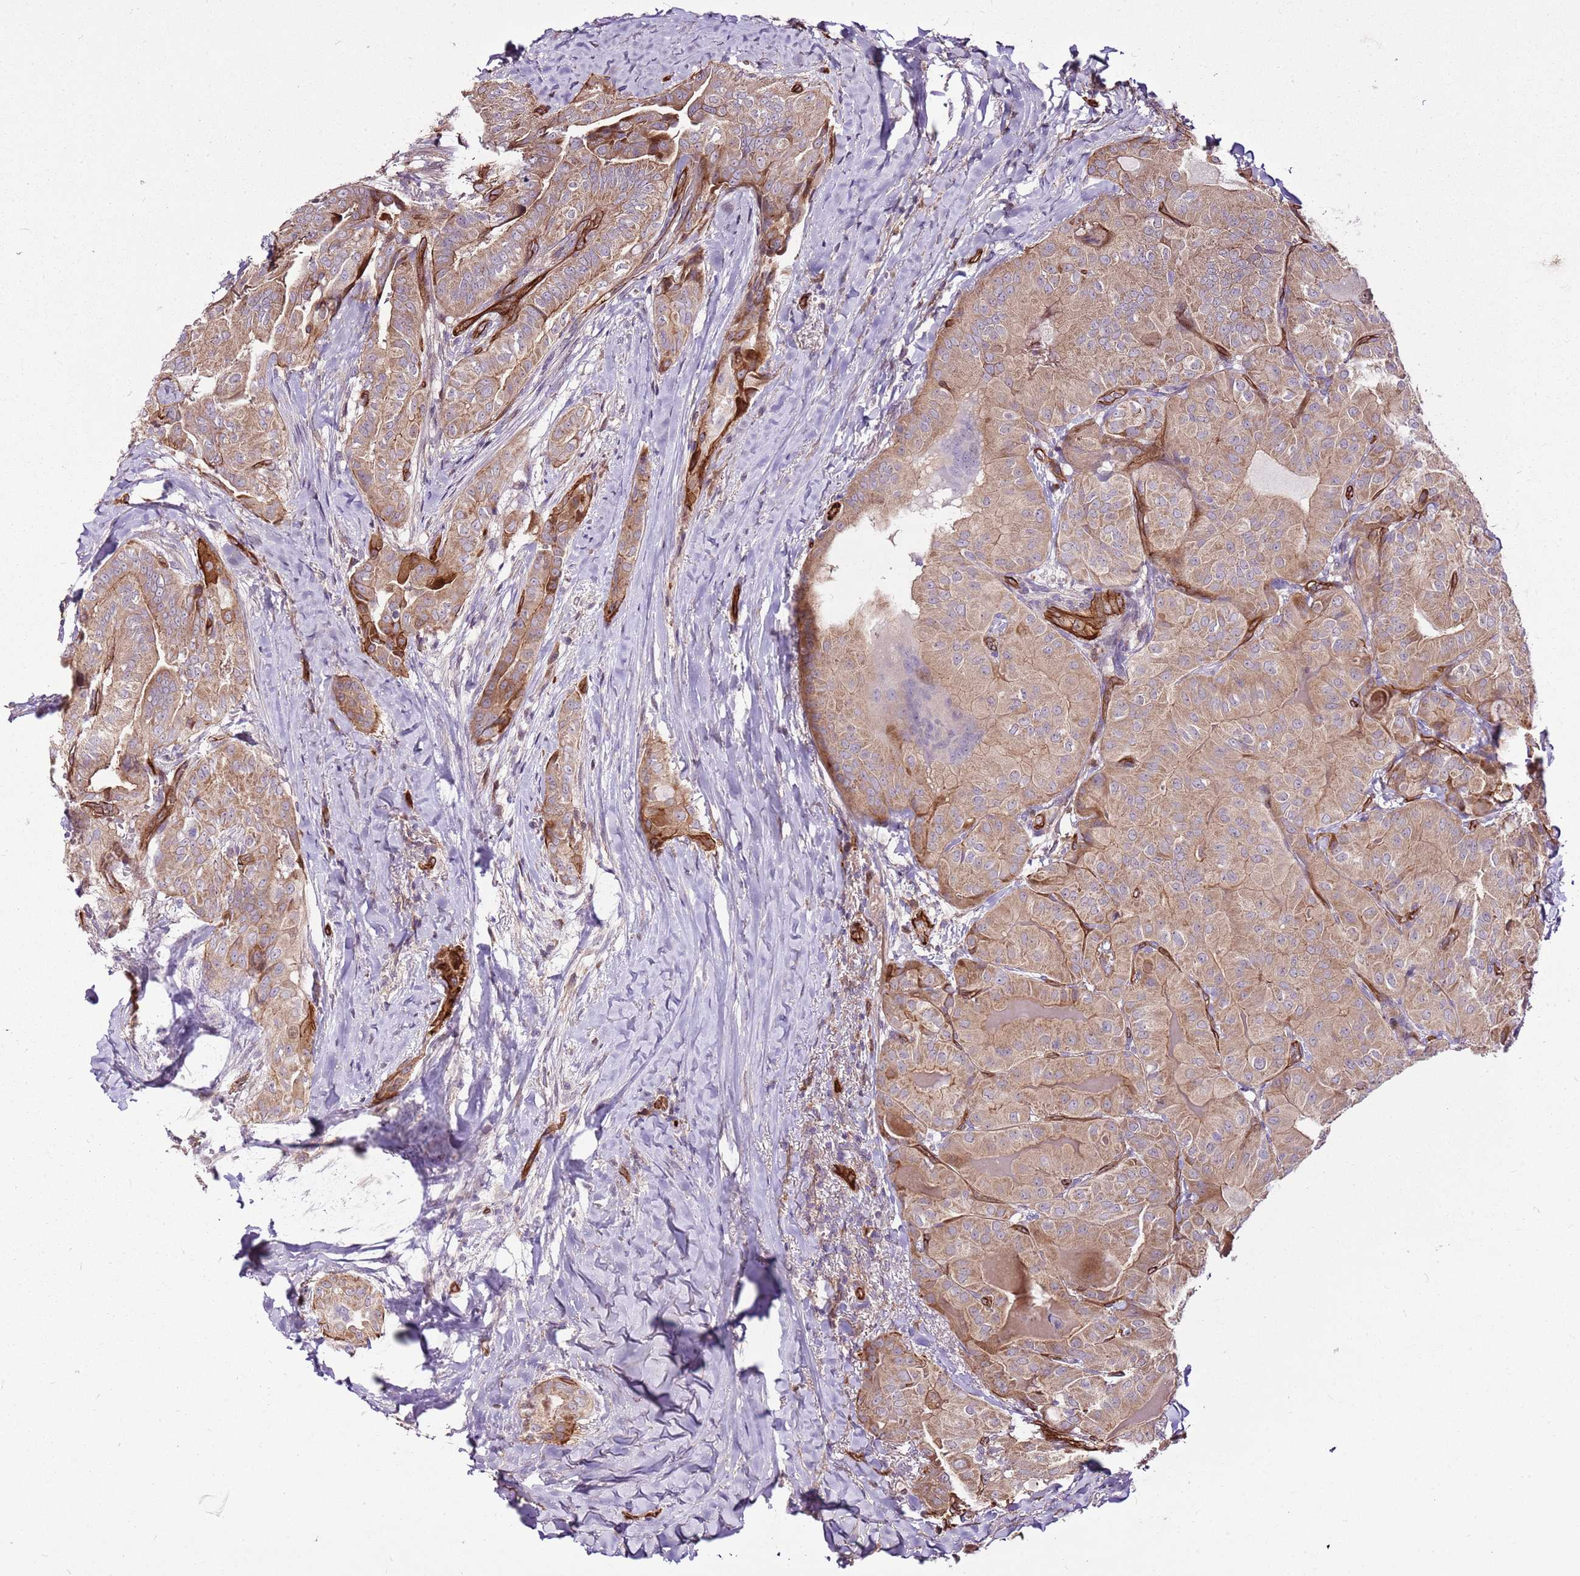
{"staining": {"intensity": "moderate", "quantity": ">75%", "location": "cytoplasmic/membranous"}, "tissue": "thyroid cancer", "cell_type": "Tumor cells", "image_type": "cancer", "snomed": [{"axis": "morphology", "description": "Papillary adenocarcinoma, NOS"}, {"axis": "topography", "description": "Thyroid gland"}], "caption": "Thyroid papillary adenocarcinoma was stained to show a protein in brown. There is medium levels of moderate cytoplasmic/membranous positivity in approximately >75% of tumor cells.", "gene": "ZNF827", "patient": {"sex": "female", "age": 68}}